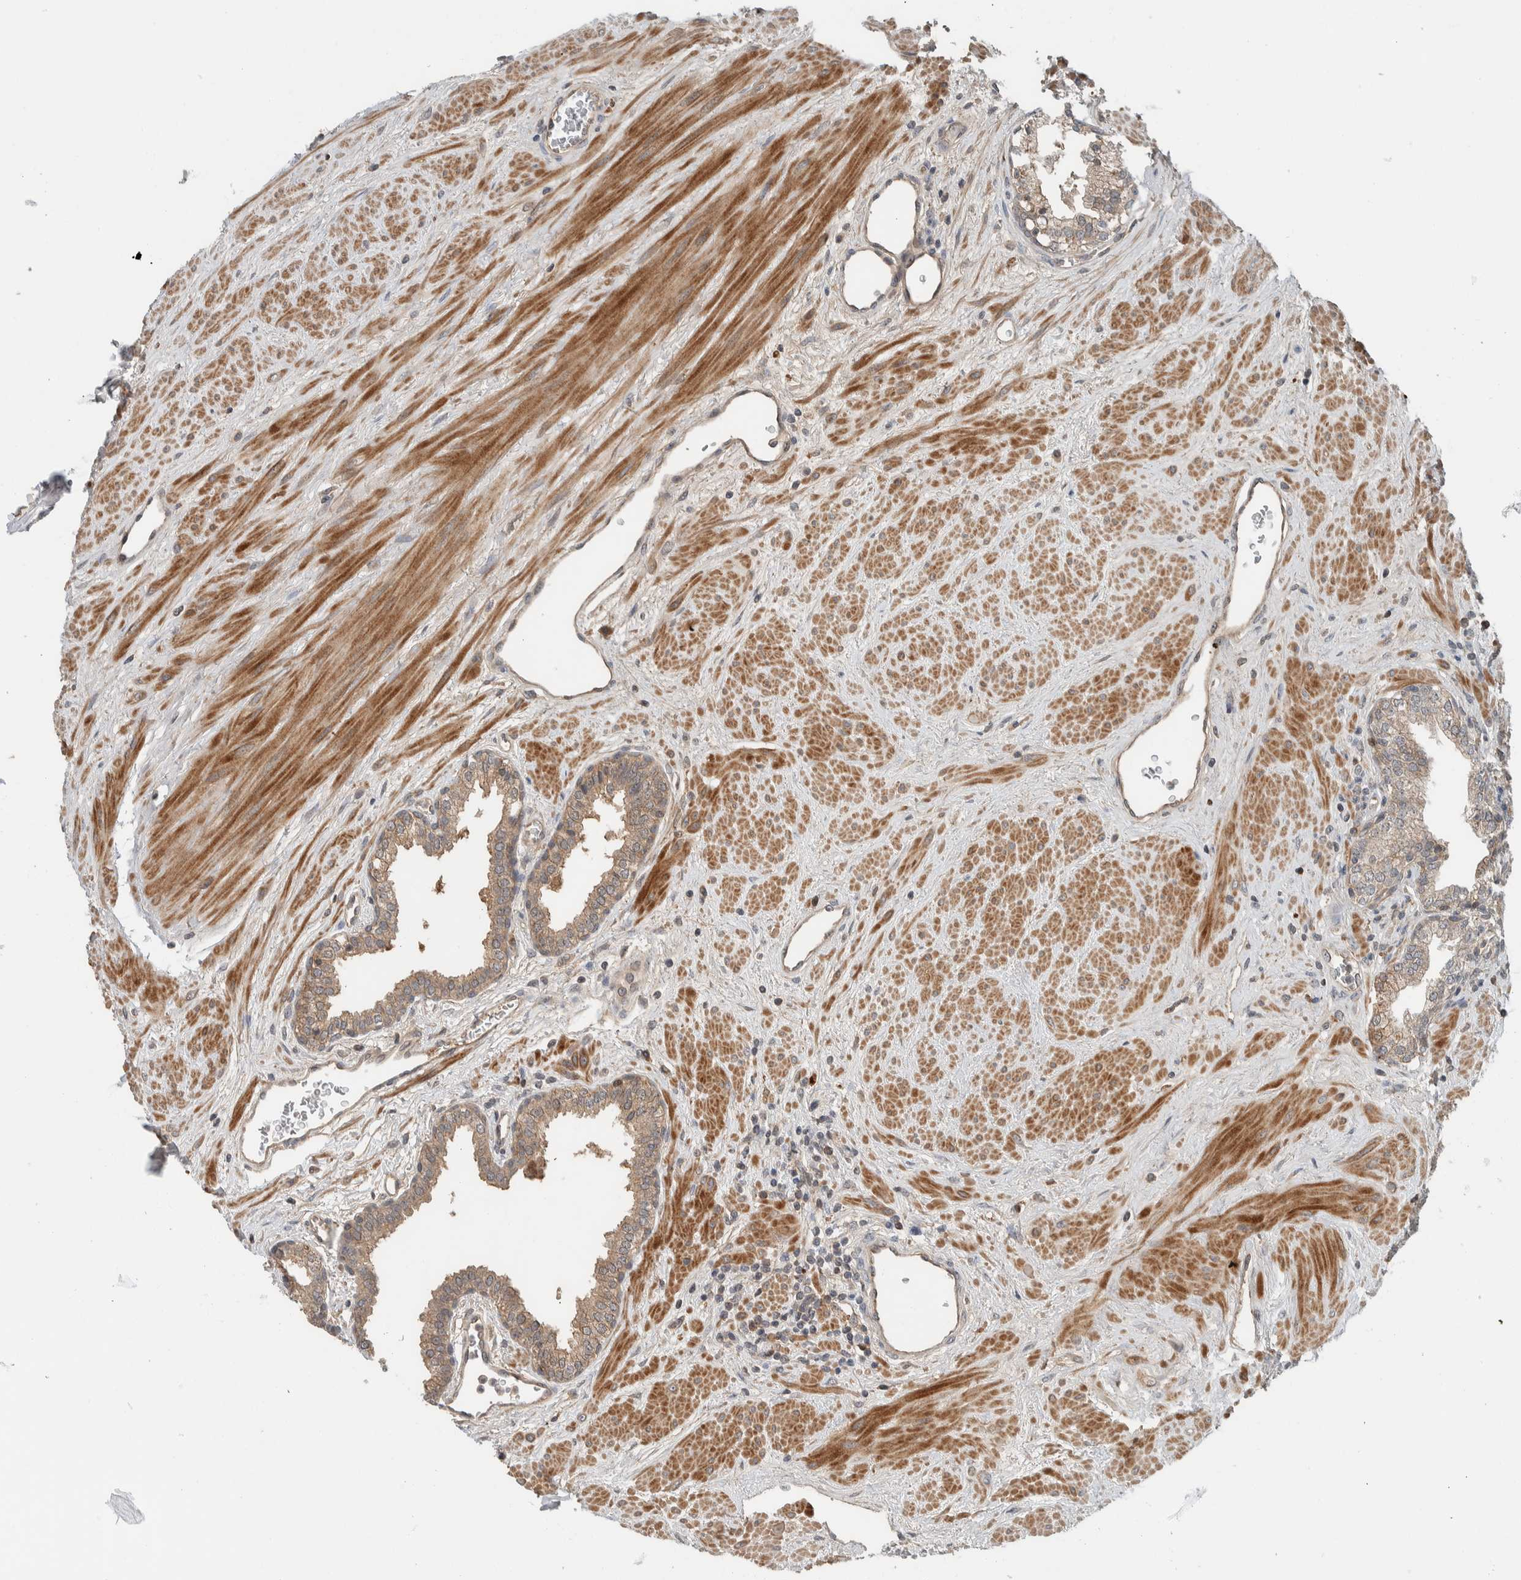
{"staining": {"intensity": "weak", "quantity": ">75%", "location": "cytoplasmic/membranous"}, "tissue": "prostate", "cell_type": "Glandular cells", "image_type": "normal", "snomed": [{"axis": "morphology", "description": "Normal tissue, NOS"}, {"axis": "topography", "description": "Prostate"}], "caption": "Protein positivity by immunohistochemistry reveals weak cytoplasmic/membranous positivity in approximately >75% of glandular cells in normal prostate. (Brightfield microscopy of DAB IHC at high magnification).", "gene": "ARMC7", "patient": {"sex": "male", "age": 51}}